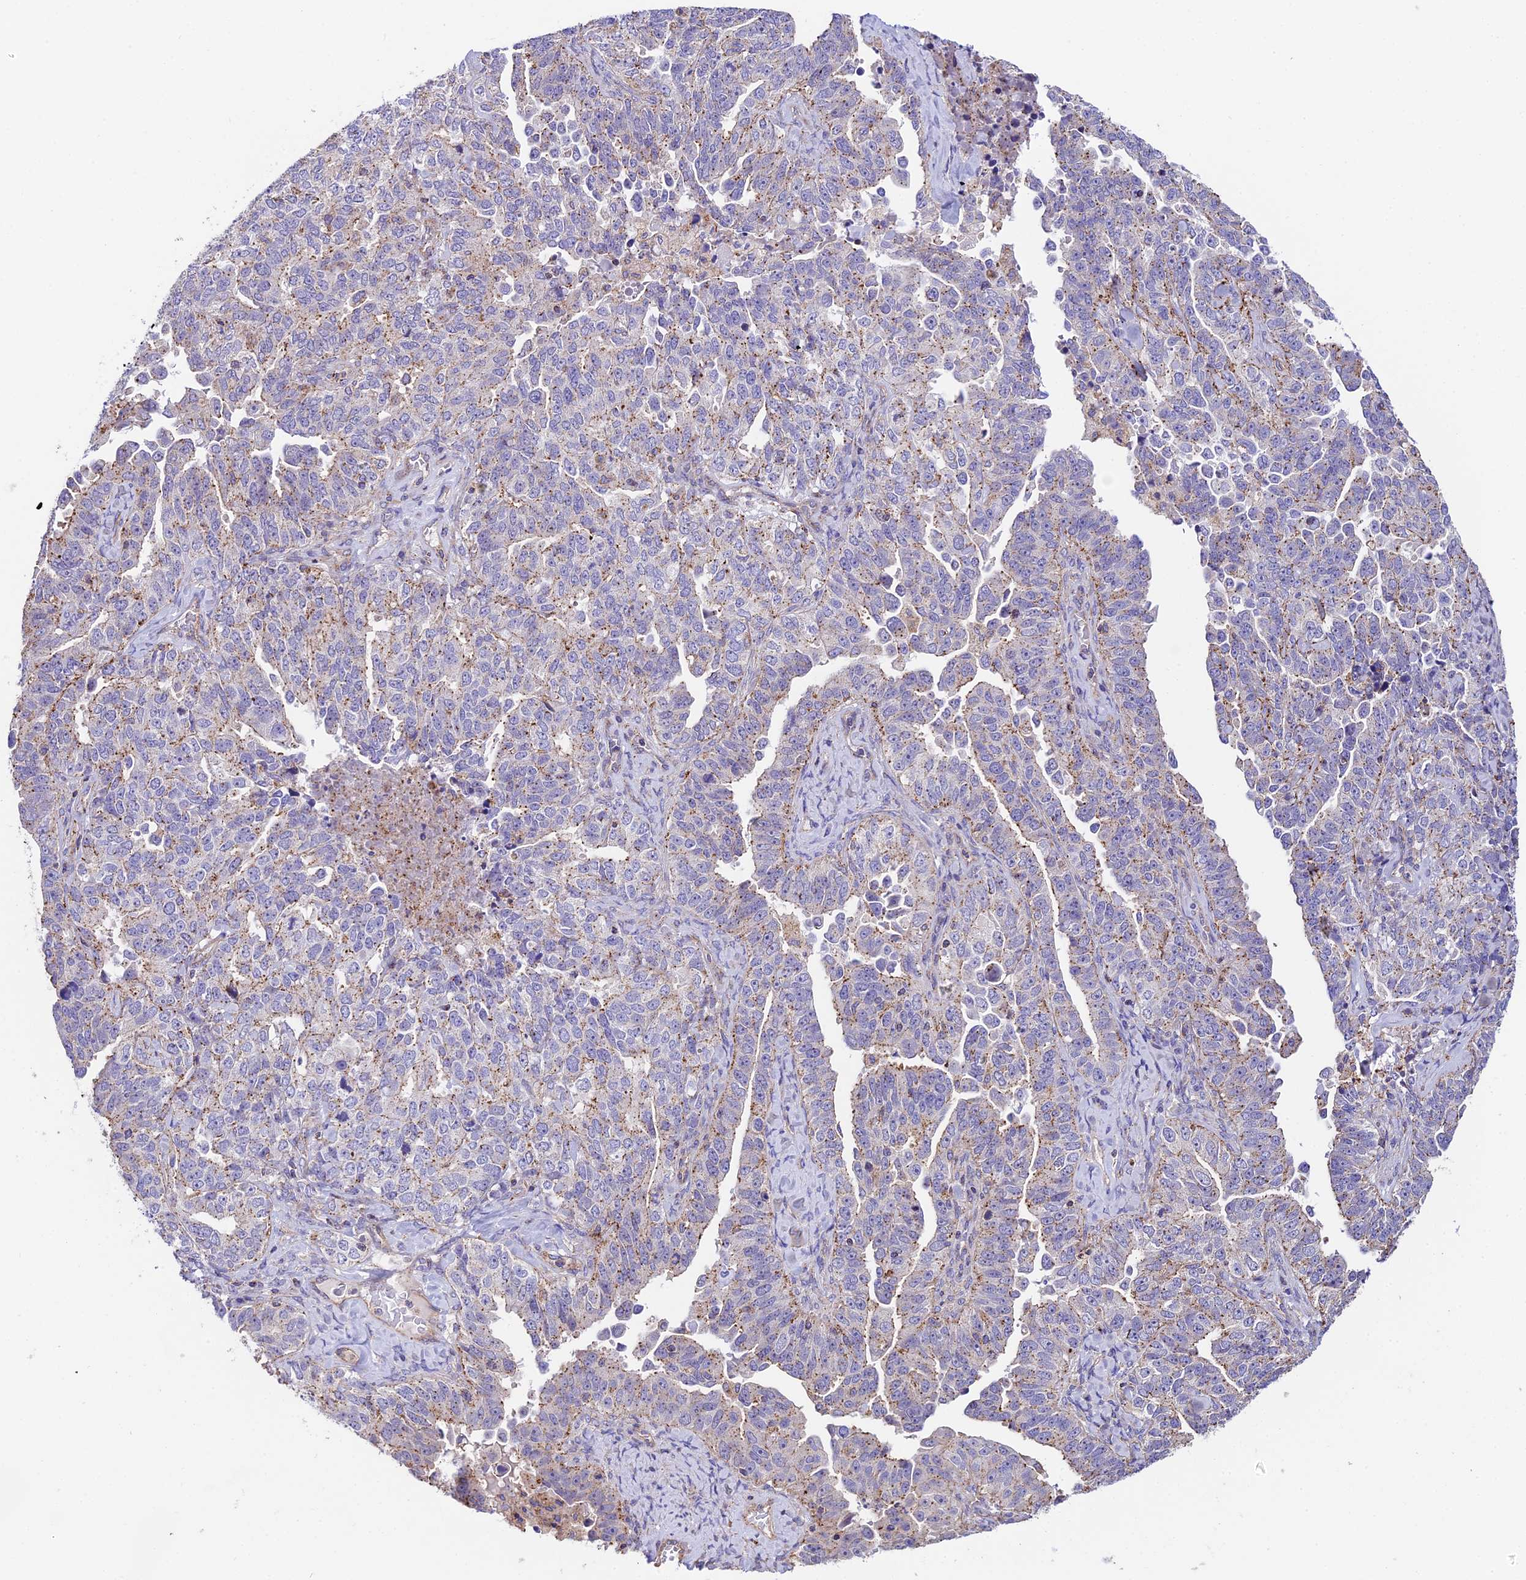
{"staining": {"intensity": "moderate", "quantity": "25%-75%", "location": "cytoplasmic/membranous"}, "tissue": "ovarian cancer", "cell_type": "Tumor cells", "image_type": "cancer", "snomed": [{"axis": "morphology", "description": "Carcinoma, endometroid"}, {"axis": "topography", "description": "Ovary"}], "caption": "This photomicrograph displays immunohistochemistry staining of ovarian cancer, with medium moderate cytoplasmic/membranous positivity in about 25%-75% of tumor cells.", "gene": "QRFP", "patient": {"sex": "female", "age": 62}}